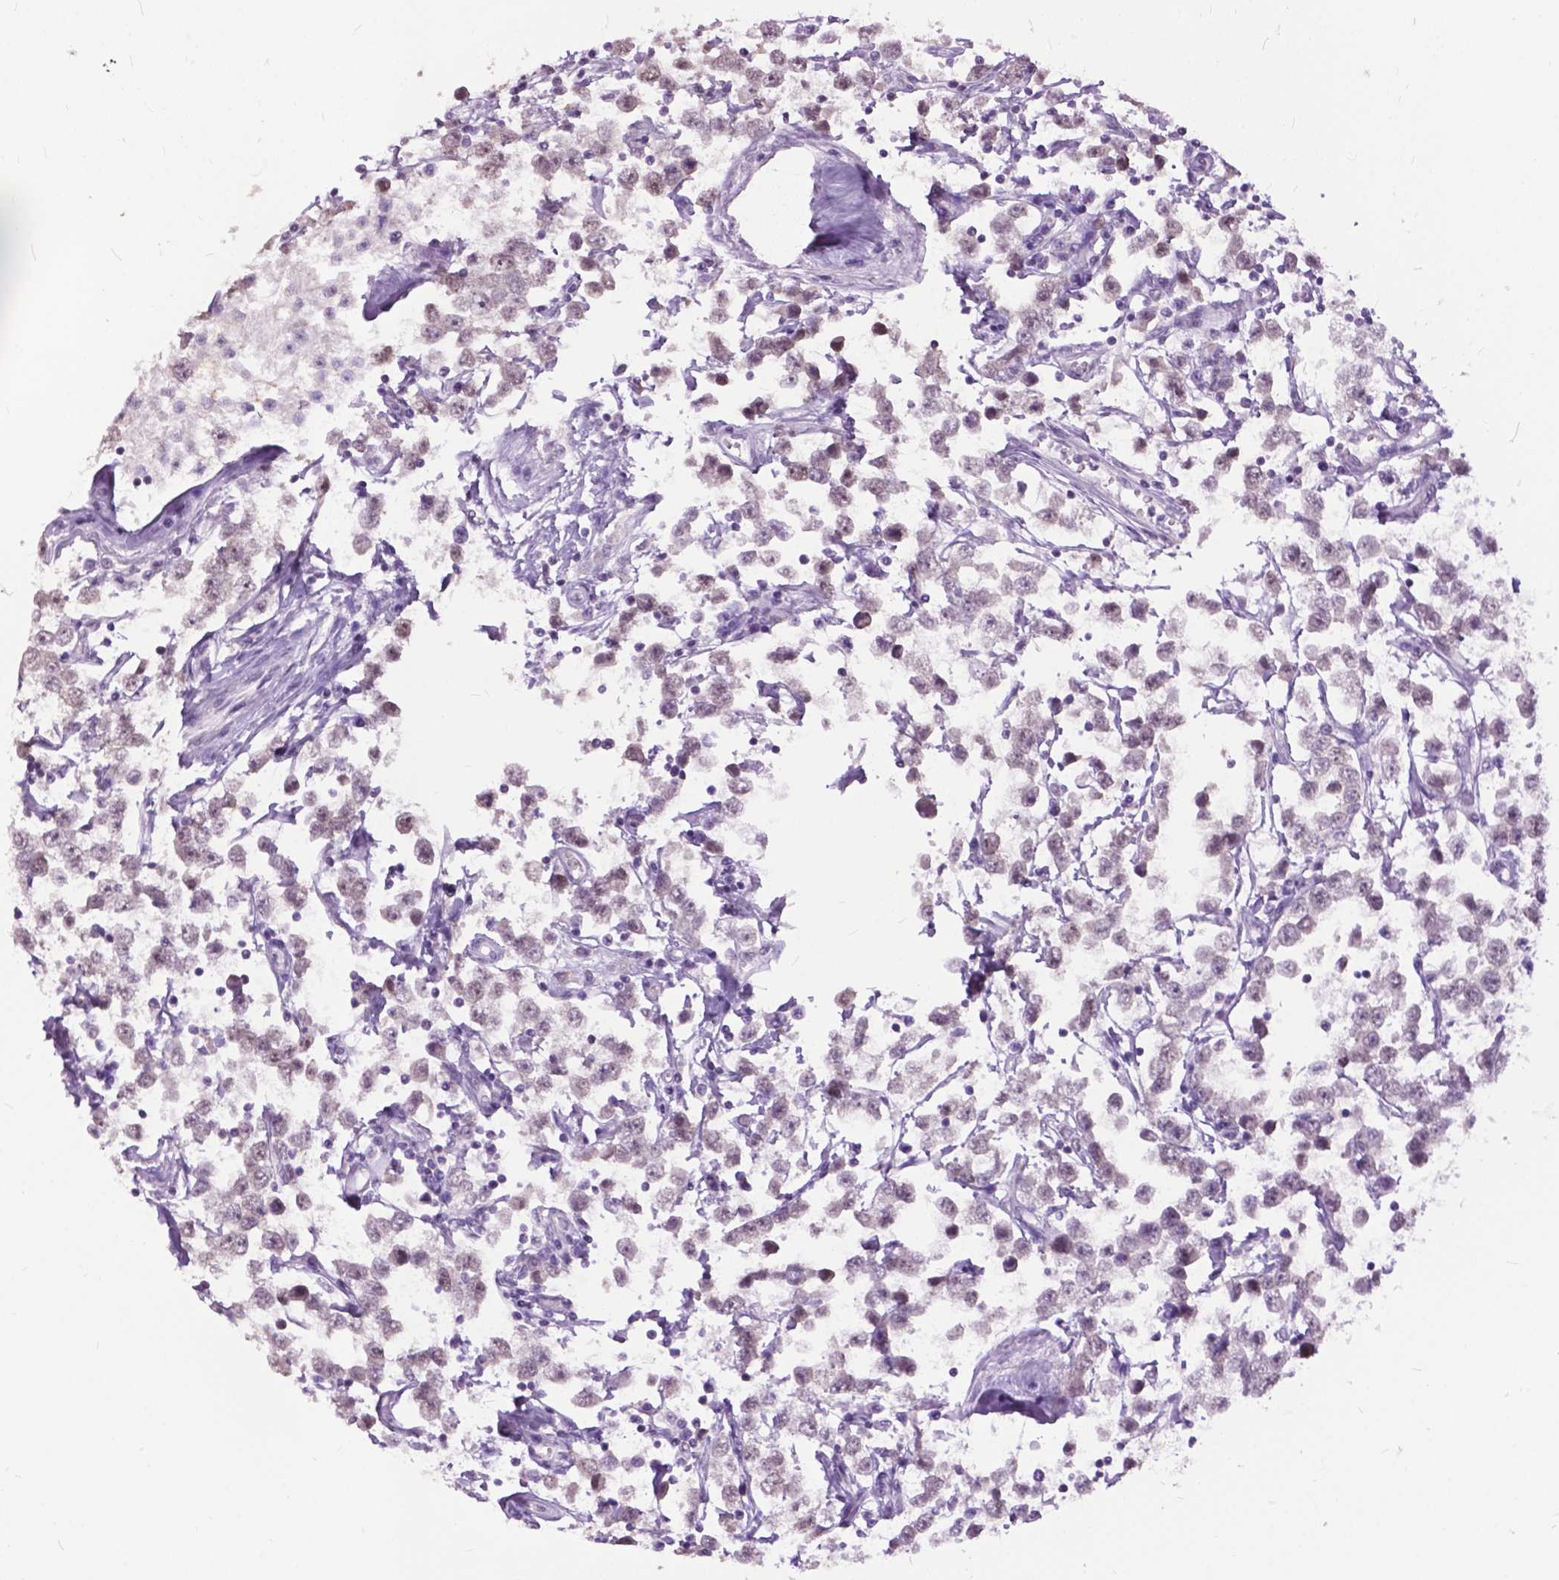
{"staining": {"intensity": "negative", "quantity": "none", "location": "none"}, "tissue": "testis cancer", "cell_type": "Tumor cells", "image_type": "cancer", "snomed": [{"axis": "morphology", "description": "Seminoma, NOS"}, {"axis": "topography", "description": "Testis"}], "caption": "Immunohistochemistry (IHC) micrograph of testis seminoma stained for a protein (brown), which exhibits no positivity in tumor cells.", "gene": "GPR37L1", "patient": {"sex": "male", "age": 34}}